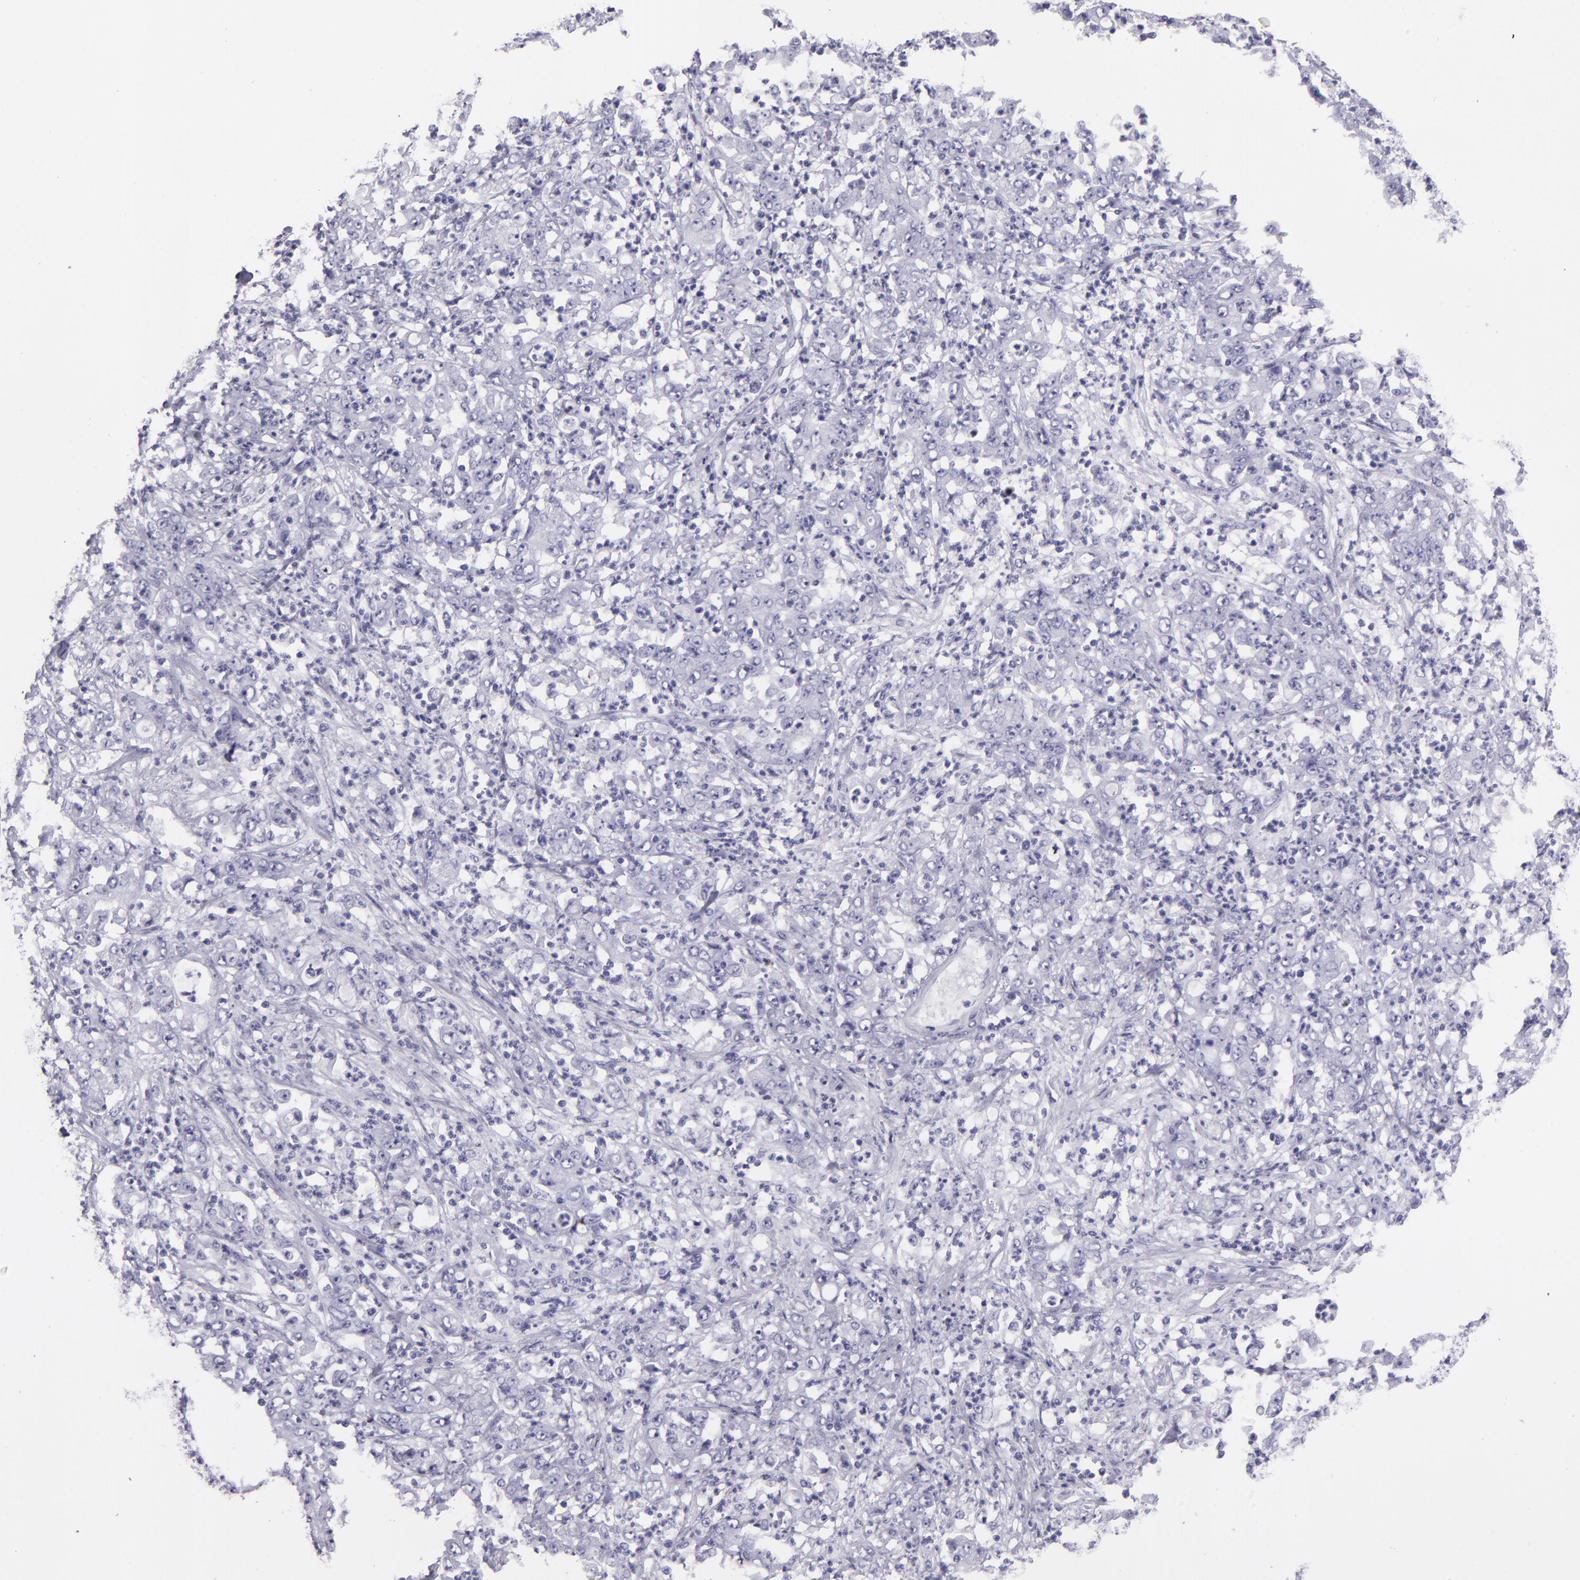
{"staining": {"intensity": "negative", "quantity": "none", "location": "none"}, "tissue": "stomach cancer", "cell_type": "Tumor cells", "image_type": "cancer", "snomed": [{"axis": "morphology", "description": "Adenocarcinoma, NOS"}, {"axis": "topography", "description": "Stomach, lower"}], "caption": "Human adenocarcinoma (stomach) stained for a protein using IHC reveals no expression in tumor cells.", "gene": "CR2", "patient": {"sex": "female", "age": 71}}